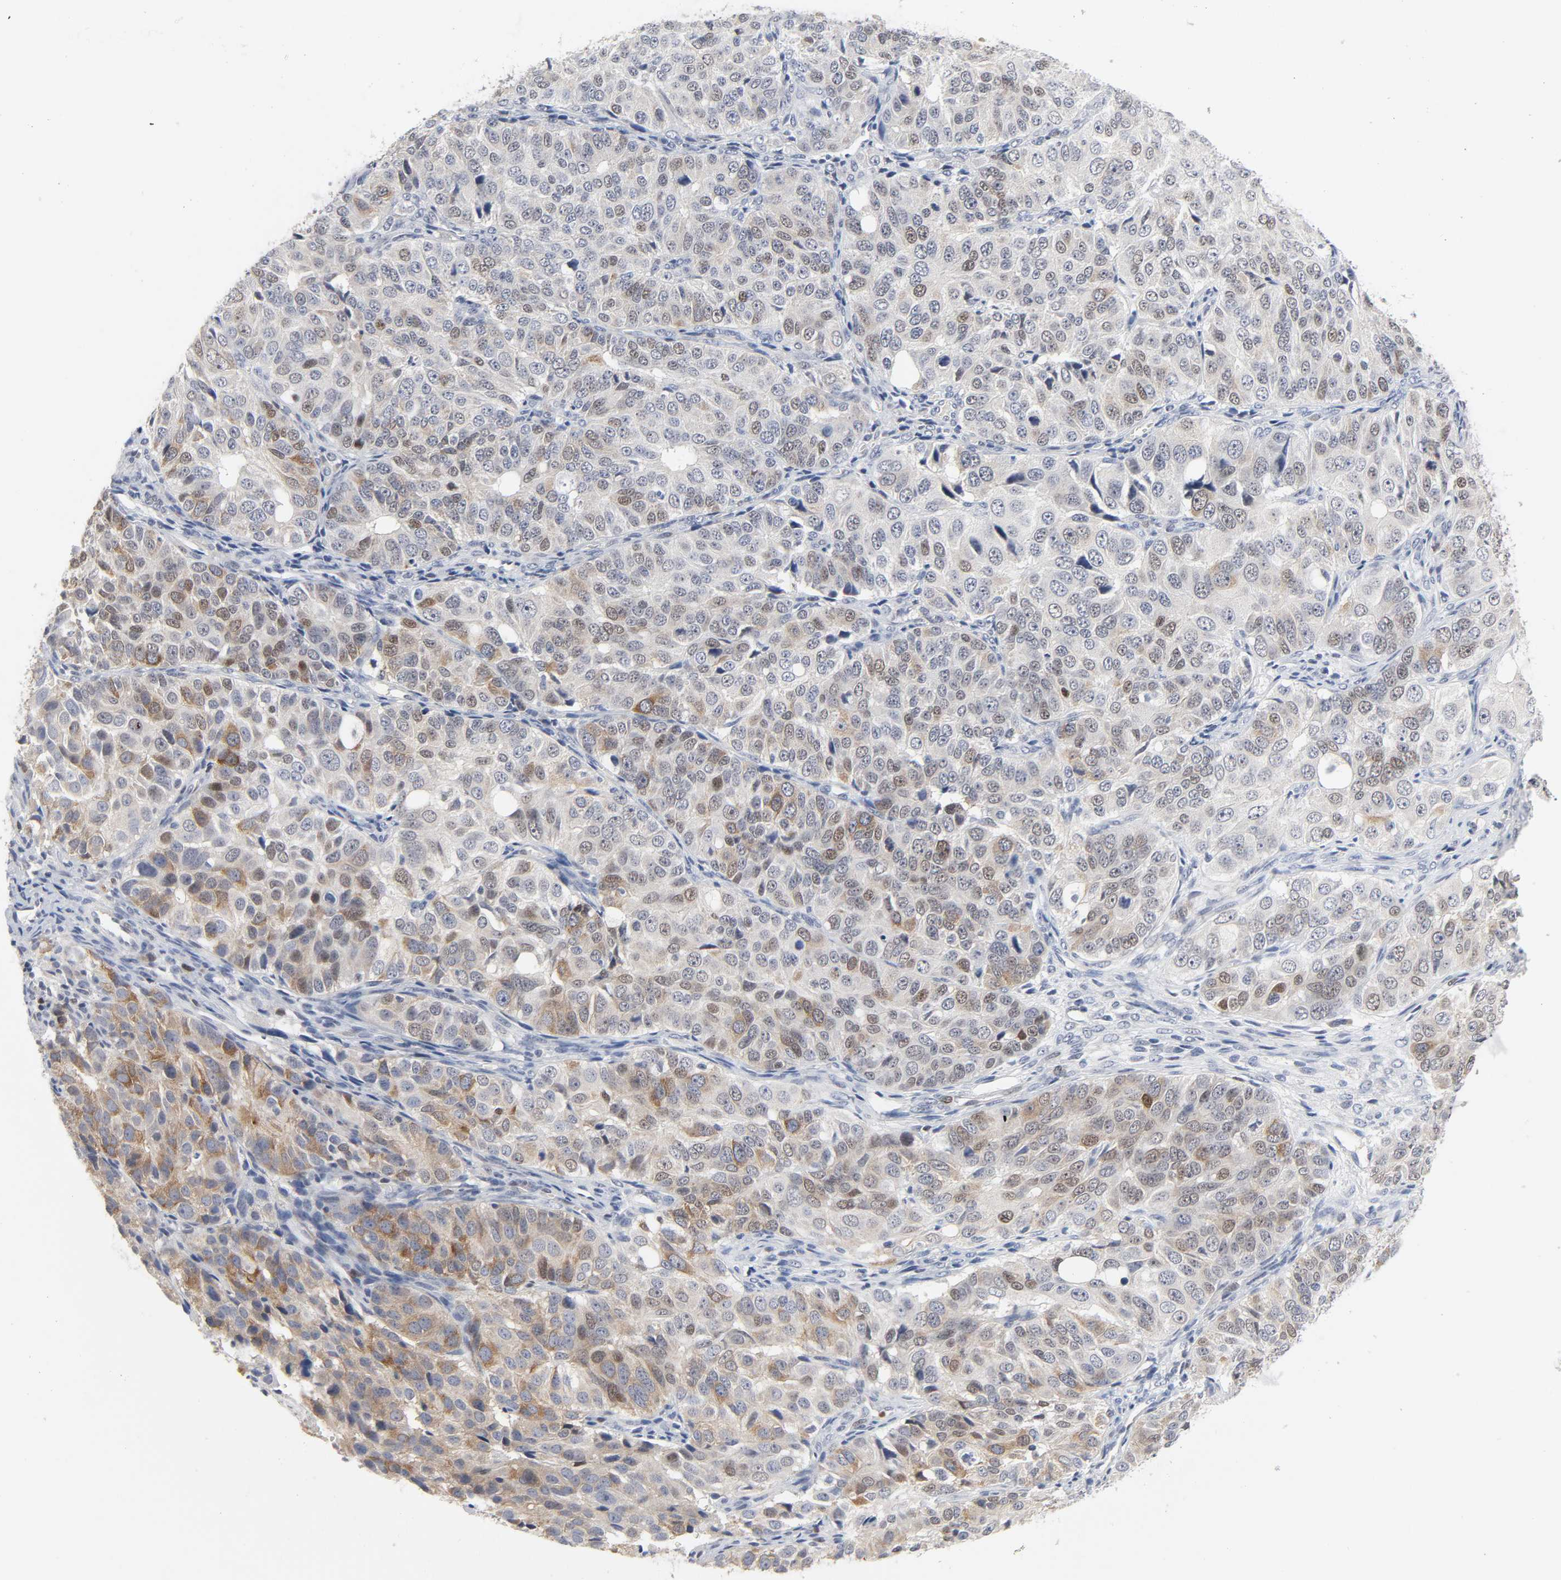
{"staining": {"intensity": "weak", "quantity": "25%-75%", "location": "cytoplasmic/membranous,nuclear"}, "tissue": "ovarian cancer", "cell_type": "Tumor cells", "image_type": "cancer", "snomed": [{"axis": "morphology", "description": "Carcinoma, endometroid"}, {"axis": "topography", "description": "Ovary"}], "caption": "There is low levels of weak cytoplasmic/membranous and nuclear positivity in tumor cells of endometroid carcinoma (ovarian), as demonstrated by immunohistochemical staining (brown color).", "gene": "WEE1", "patient": {"sex": "female", "age": 51}}